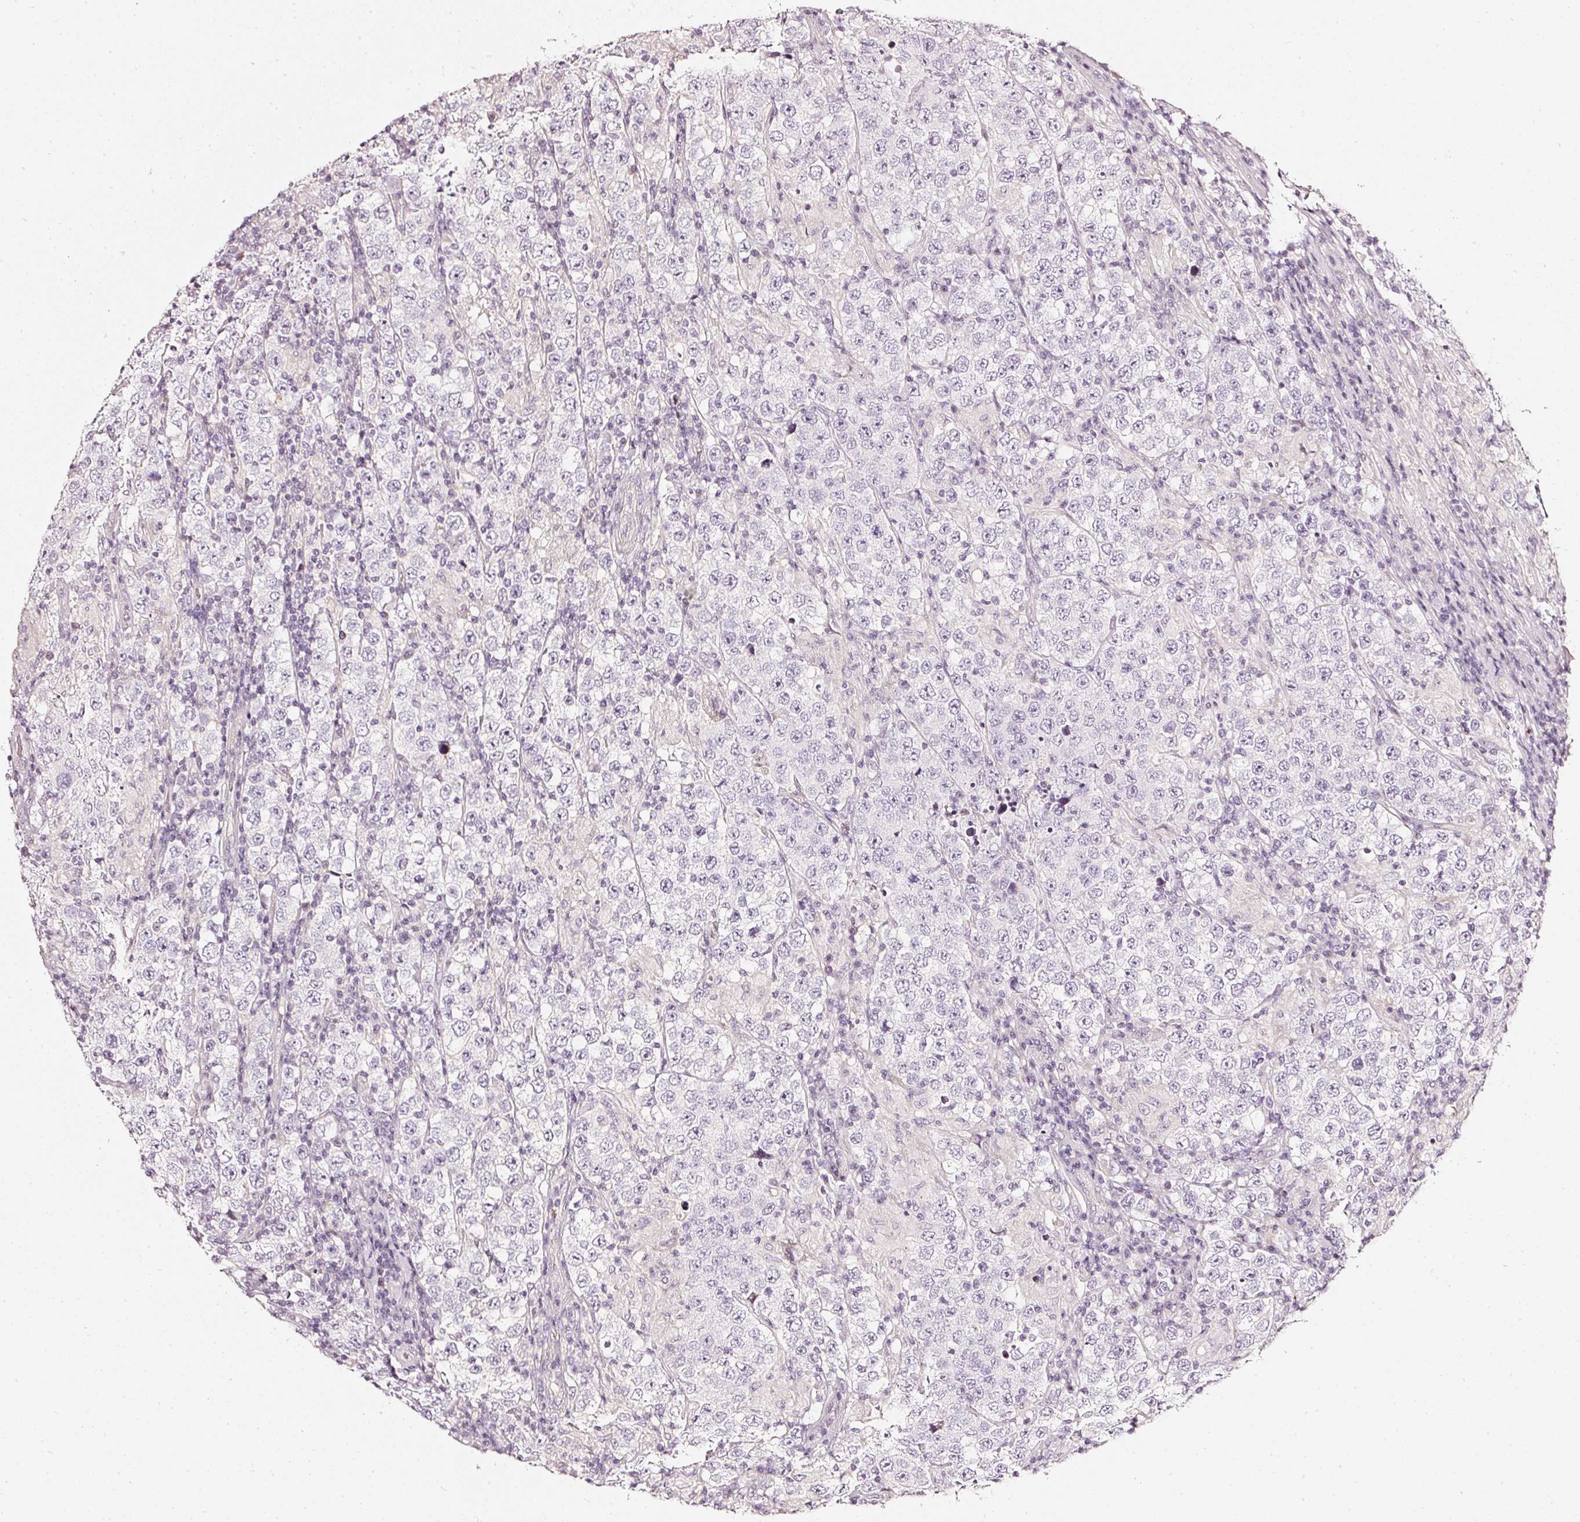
{"staining": {"intensity": "negative", "quantity": "none", "location": "none"}, "tissue": "testis cancer", "cell_type": "Tumor cells", "image_type": "cancer", "snomed": [{"axis": "morphology", "description": "Normal tissue, NOS"}, {"axis": "morphology", "description": "Urothelial carcinoma, High grade"}, {"axis": "morphology", "description": "Seminoma, NOS"}, {"axis": "morphology", "description": "Carcinoma, Embryonal, NOS"}, {"axis": "topography", "description": "Urinary bladder"}, {"axis": "topography", "description": "Testis"}], "caption": "A high-resolution histopathology image shows IHC staining of testis urothelial carcinoma (high-grade), which reveals no significant positivity in tumor cells.", "gene": "CNP", "patient": {"sex": "male", "age": 41}}